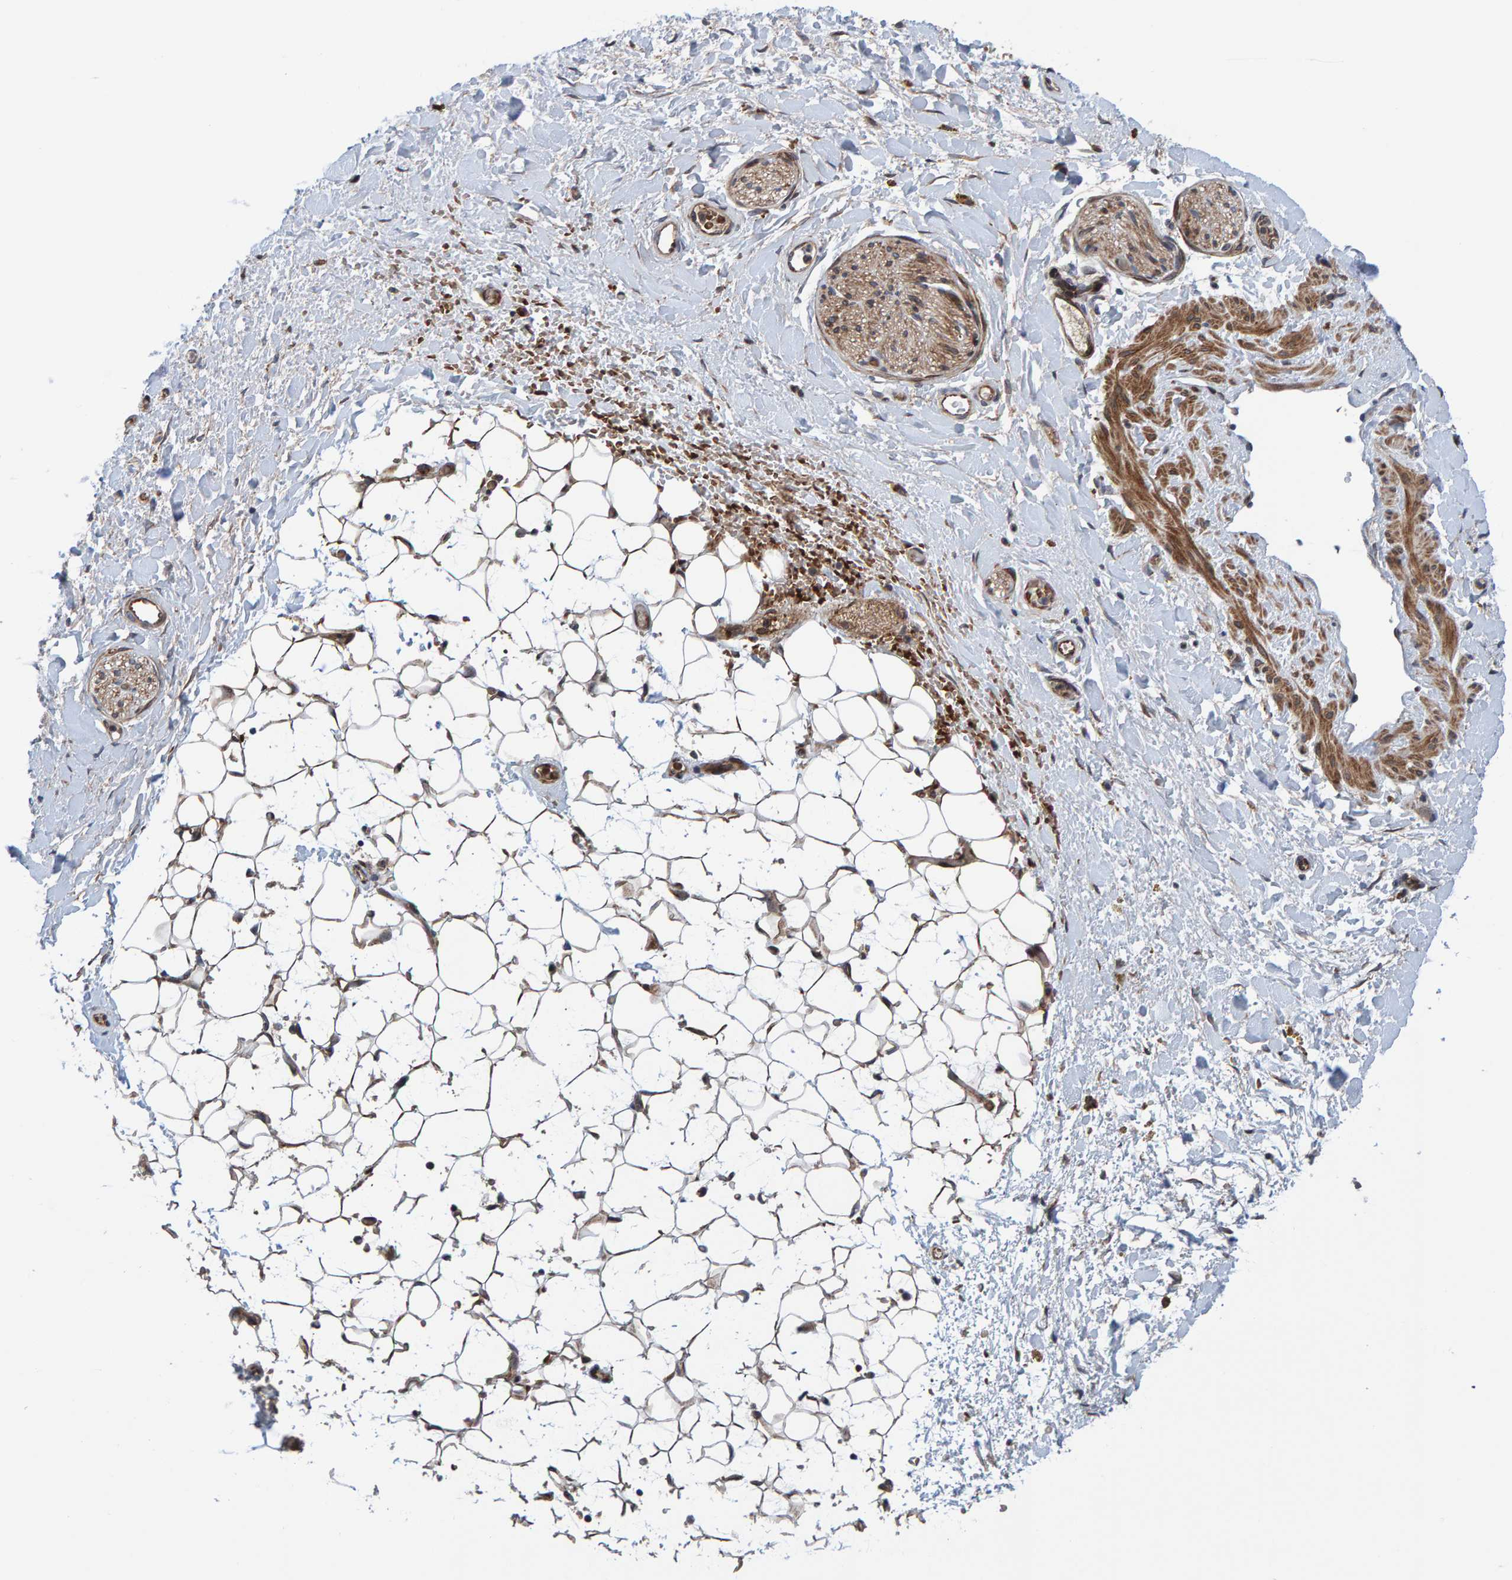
{"staining": {"intensity": "weak", "quantity": ">75%", "location": "cytoplasmic/membranous"}, "tissue": "adipose tissue", "cell_type": "Adipocytes", "image_type": "normal", "snomed": [{"axis": "morphology", "description": "Normal tissue, NOS"}, {"axis": "topography", "description": "Kidney"}, {"axis": "topography", "description": "Peripheral nerve tissue"}], "caption": "Immunohistochemistry (DAB (3,3'-diaminobenzidine)) staining of unremarkable adipose tissue shows weak cytoplasmic/membranous protein expression in approximately >75% of adipocytes.", "gene": "MFSD6L", "patient": {"sex": "male", "age": 7}}